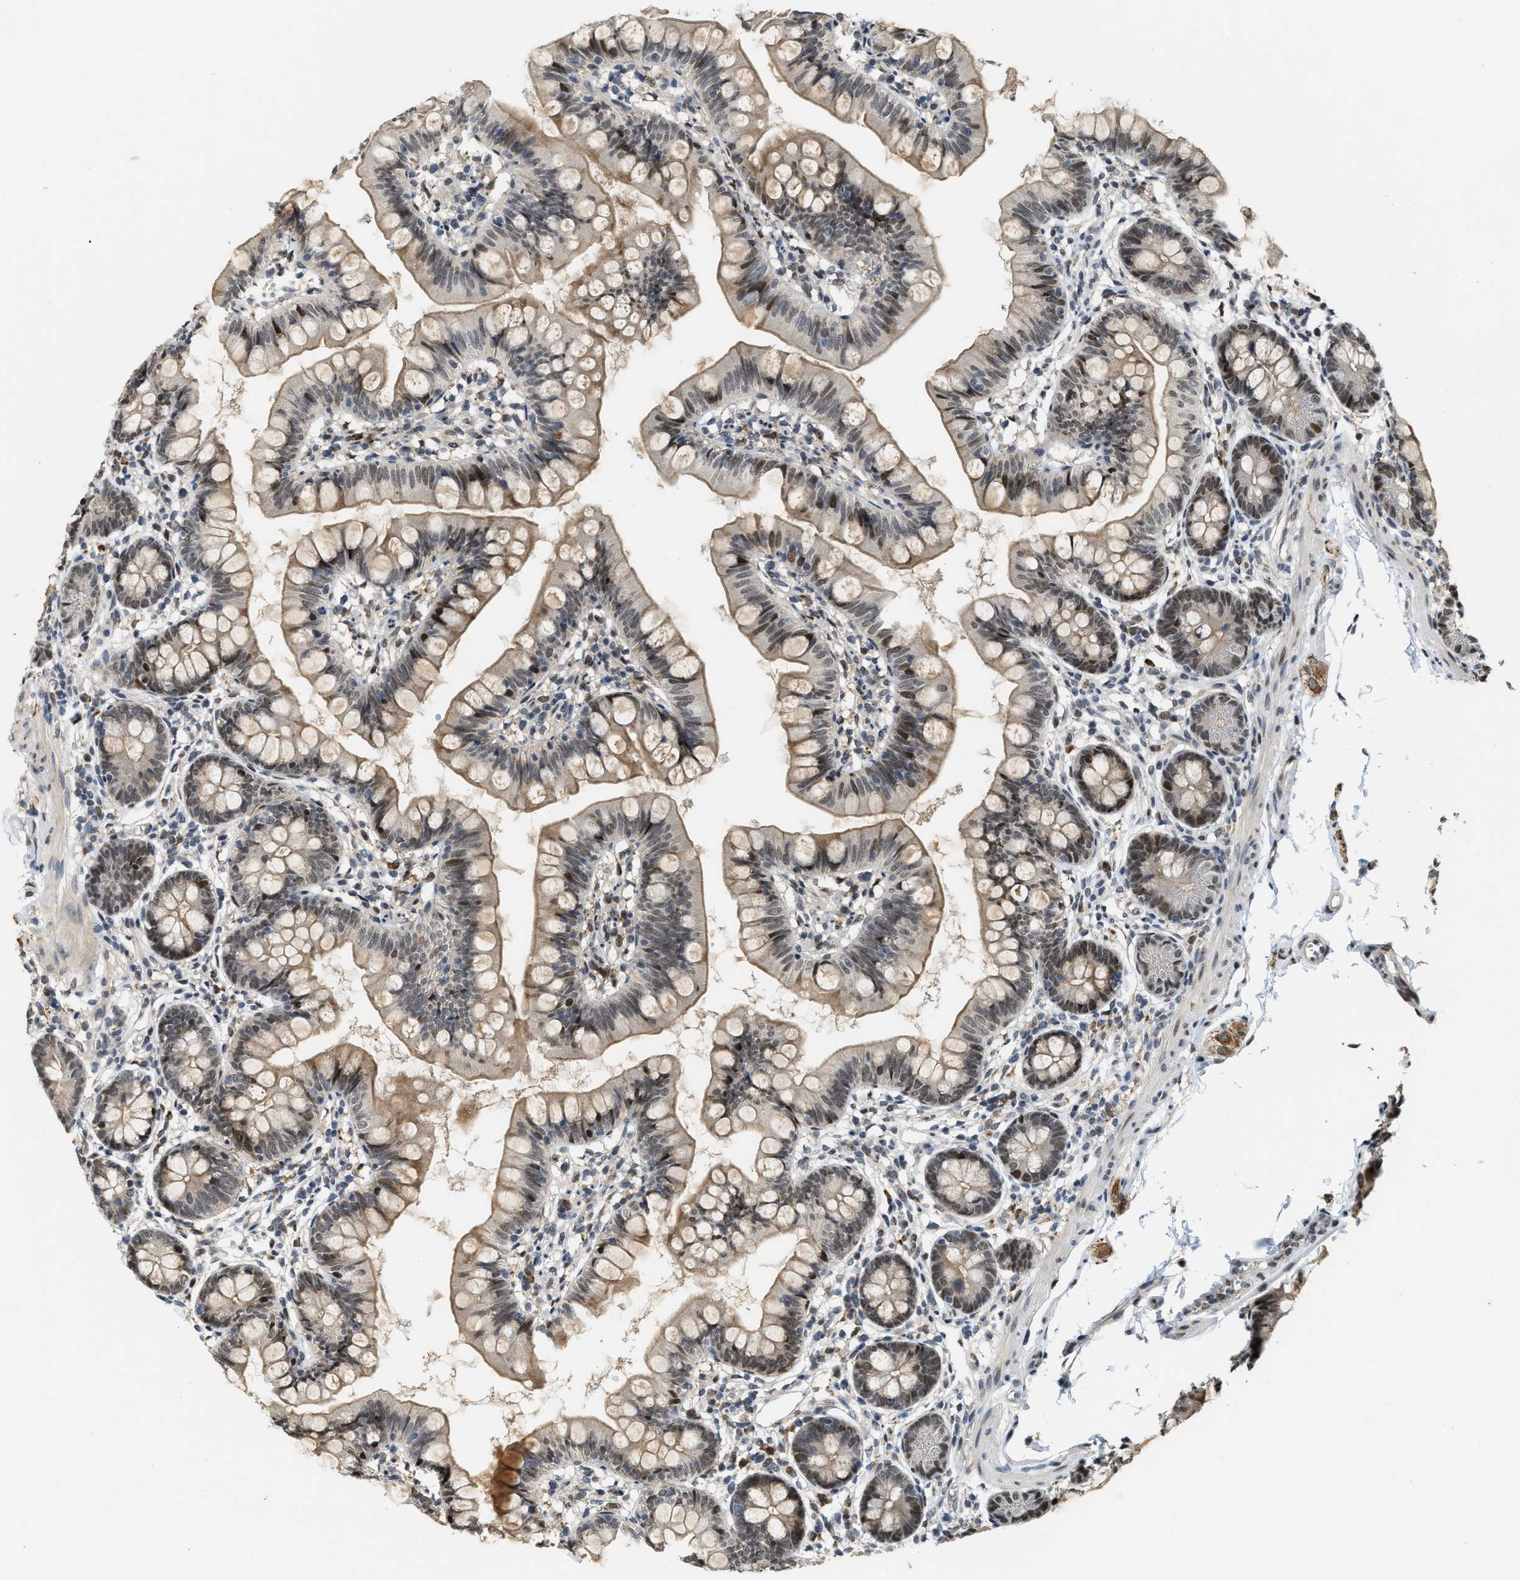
{"staining": {"intensity": "strong", "quantity": "25%-75%", "location": "cytoplasmic/membranous,nuclear"}, "tissue": "small intestine", "cell_type": "Glandular cells", "image_type": "normal", "snomed": [{"axis": "morphology", "description": "Normal tissue, NOS"}, {"axis": "topography", "description": "Small intestine"}], "caption": "Immunohistochemistry histopathology image of benign human small intestine stained for a protein (brown), which displays high levels of strong cytoplasmic/membranous,nuclear expression in approximately 25%-75% of glandular cells.", "gene": "SERTAD2", "patient": {"sex": "male", "age": 7}}